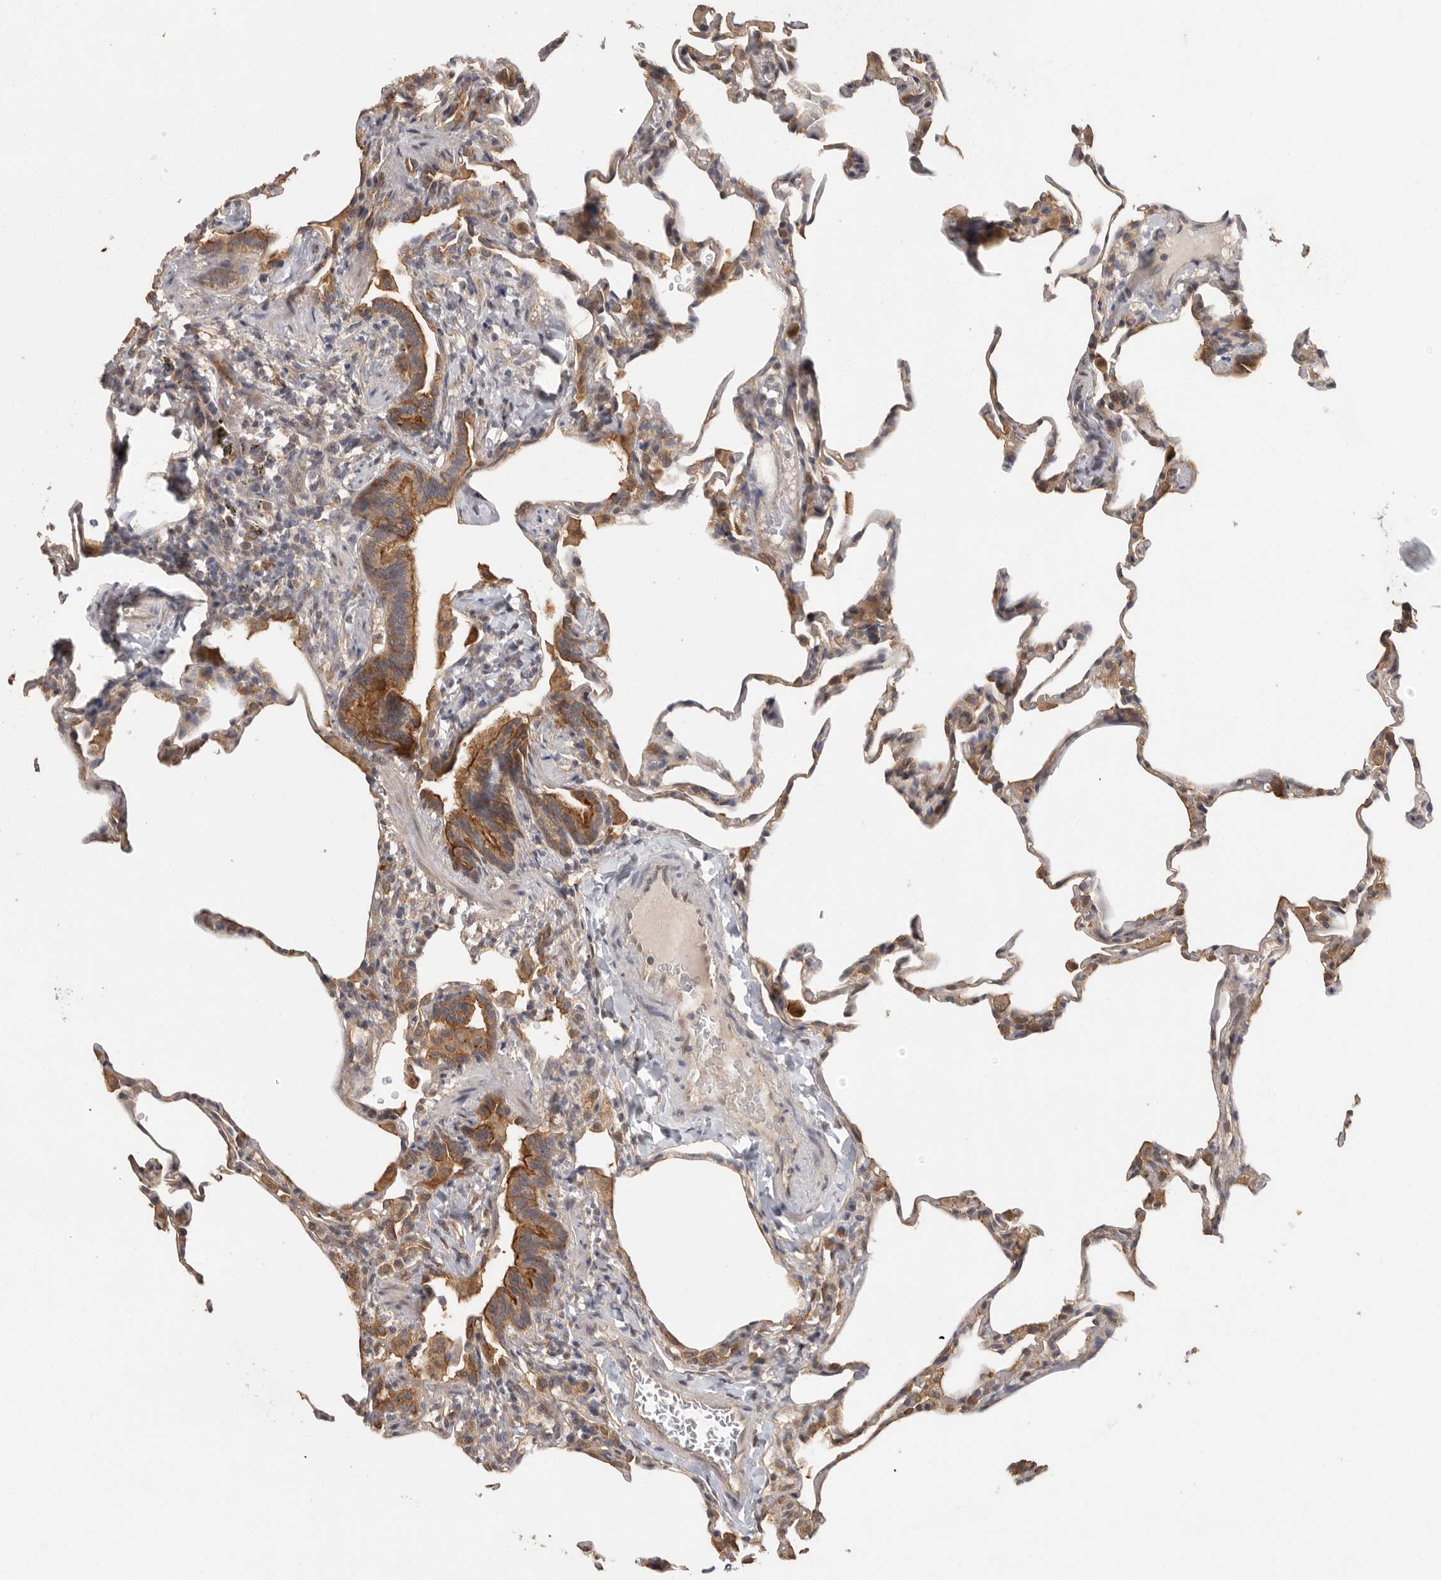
{"staining": {"intensity": "moderate", "quantity": "25%-75%", "location": "cytoplasmic/membranous"}, "tissue": "lung", "cell_type": "Alveolar cells", "image_type": "normal", "snomed": [{"axis": "morphology", "description": "Normal tissue, NOS"}, {"axis": "topography", "description": "Lung"}], "caption": "Immunohistochemical staining of normal lung shows 25%-75% levels of moderate cytoplasmic/membranous protein positivity in about 25%-75% of alveolar cells.", "gene": "BAIAP2", "patient": {"sex": "male", "age": 20}}